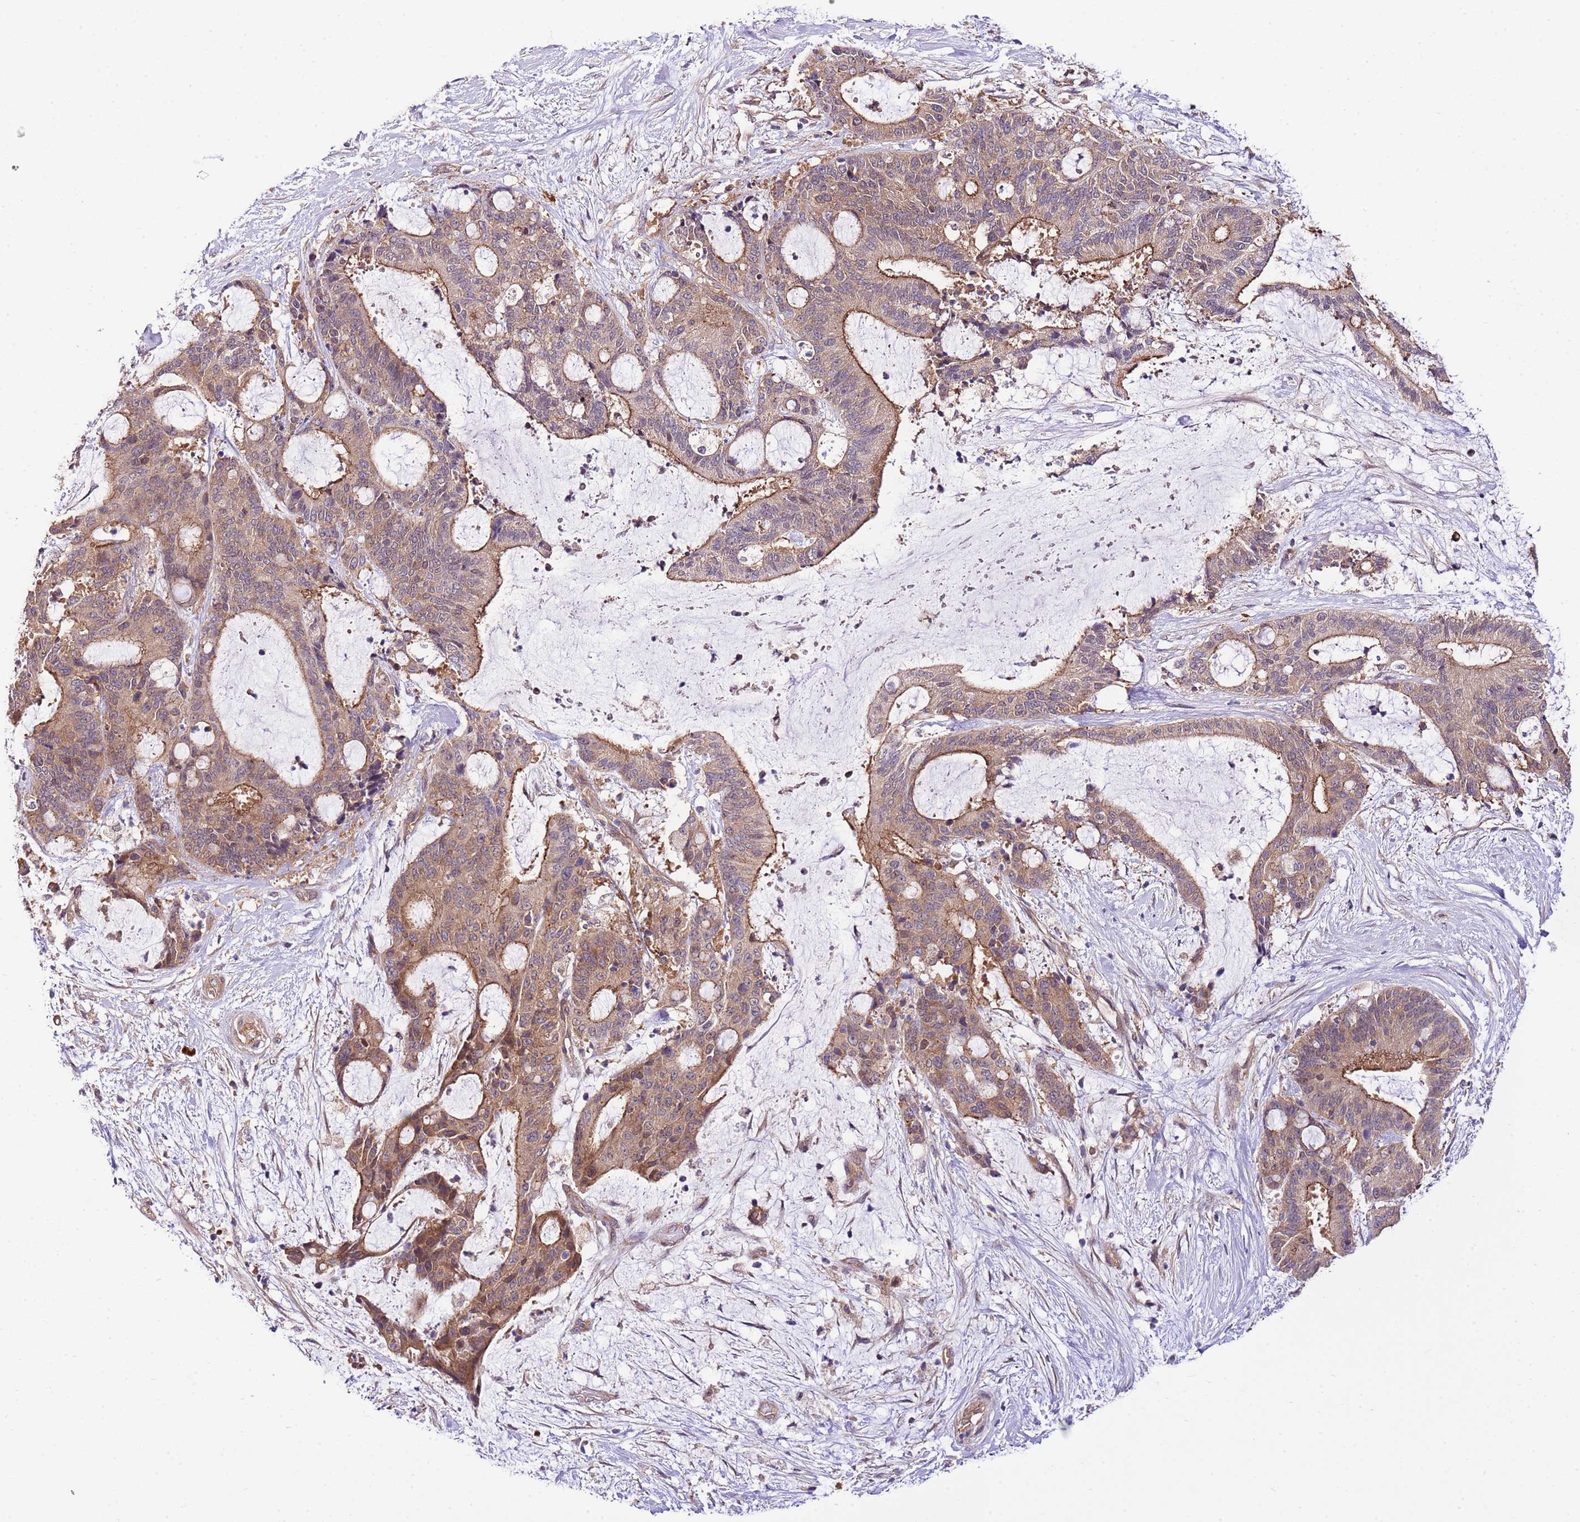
{"staining": {"intensity": "moderate", "quantity": ">75%", "location": "cytoplasmic/membranous"}, "tissue": "liver cancer", "cell_type": "Tumor cells", "image_type": "cancer", "snomed": [{"axis": "morphology", "description": "Normal tissue, NOS"}, {"axis": "morphology", "description": "Cholangiocarcinoma"}, {"axis": "topography", "description": "Liver"}, {"axis": "topography", "description": "Peripheral nerve tissue"}], "caption": "This photomicrograph shows immunohistochemistry (IHC) staining of human liver cholangiocarcinoma, with medium moderate cytoplasmic/membranous positivity in about >75% of tumor cells.", "gene": "DONSON", "patient": {"sex": "female", "age": 73}}